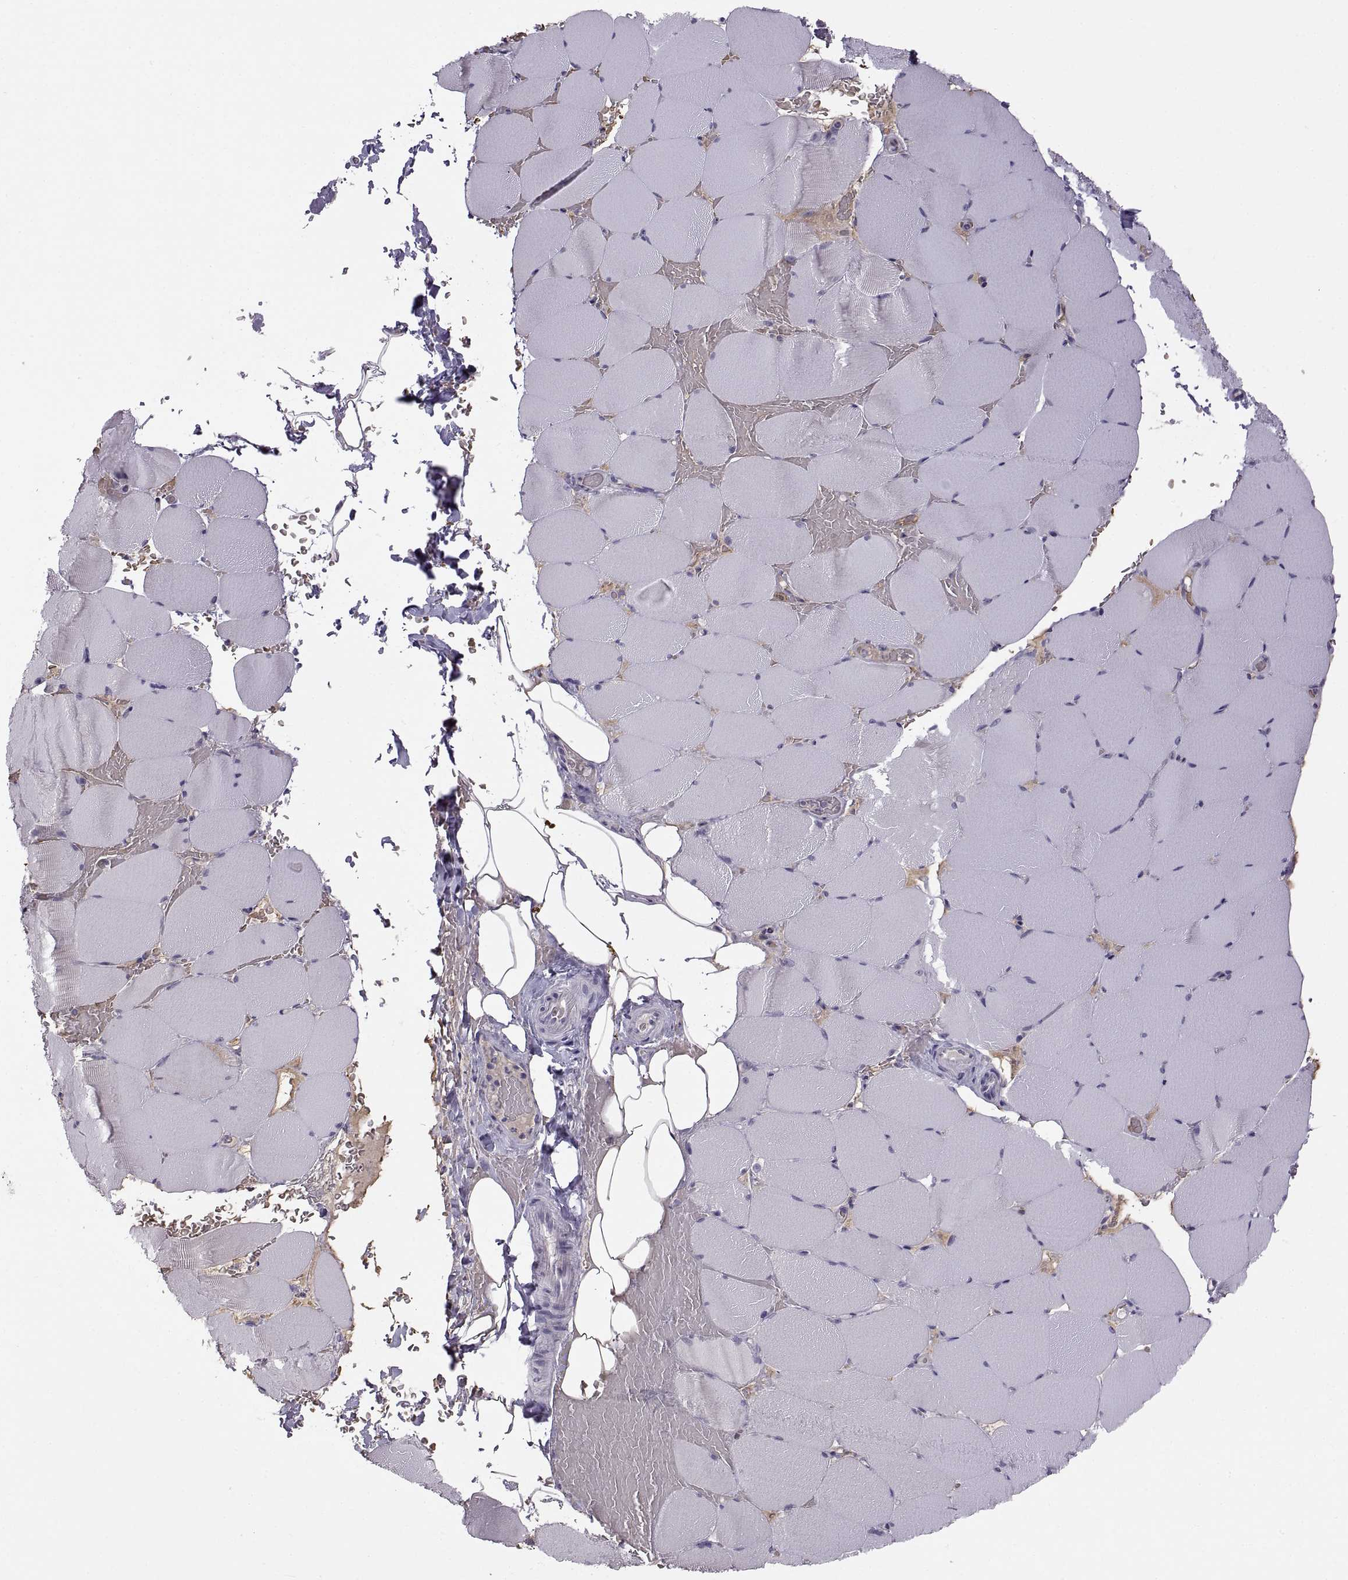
{"staining": {"intensity": "negative", "quantity": "none", "location": "none"}, "tissue": "skeletal muscle", "cell_type": "Myocytes", "image_type": "normal", "snomed": [{"axis": "morphology", "description": "Normal tissue, NOS"}, {"axis": "topography", "description": "Skeletal muscle"}], "caption": "Immunohistochemical staining of normal human skeletal muscle exhibits no significant positivity in myocytes.", "gene": "MEIOC", "patient": {"sex": "female", "age": 37}}